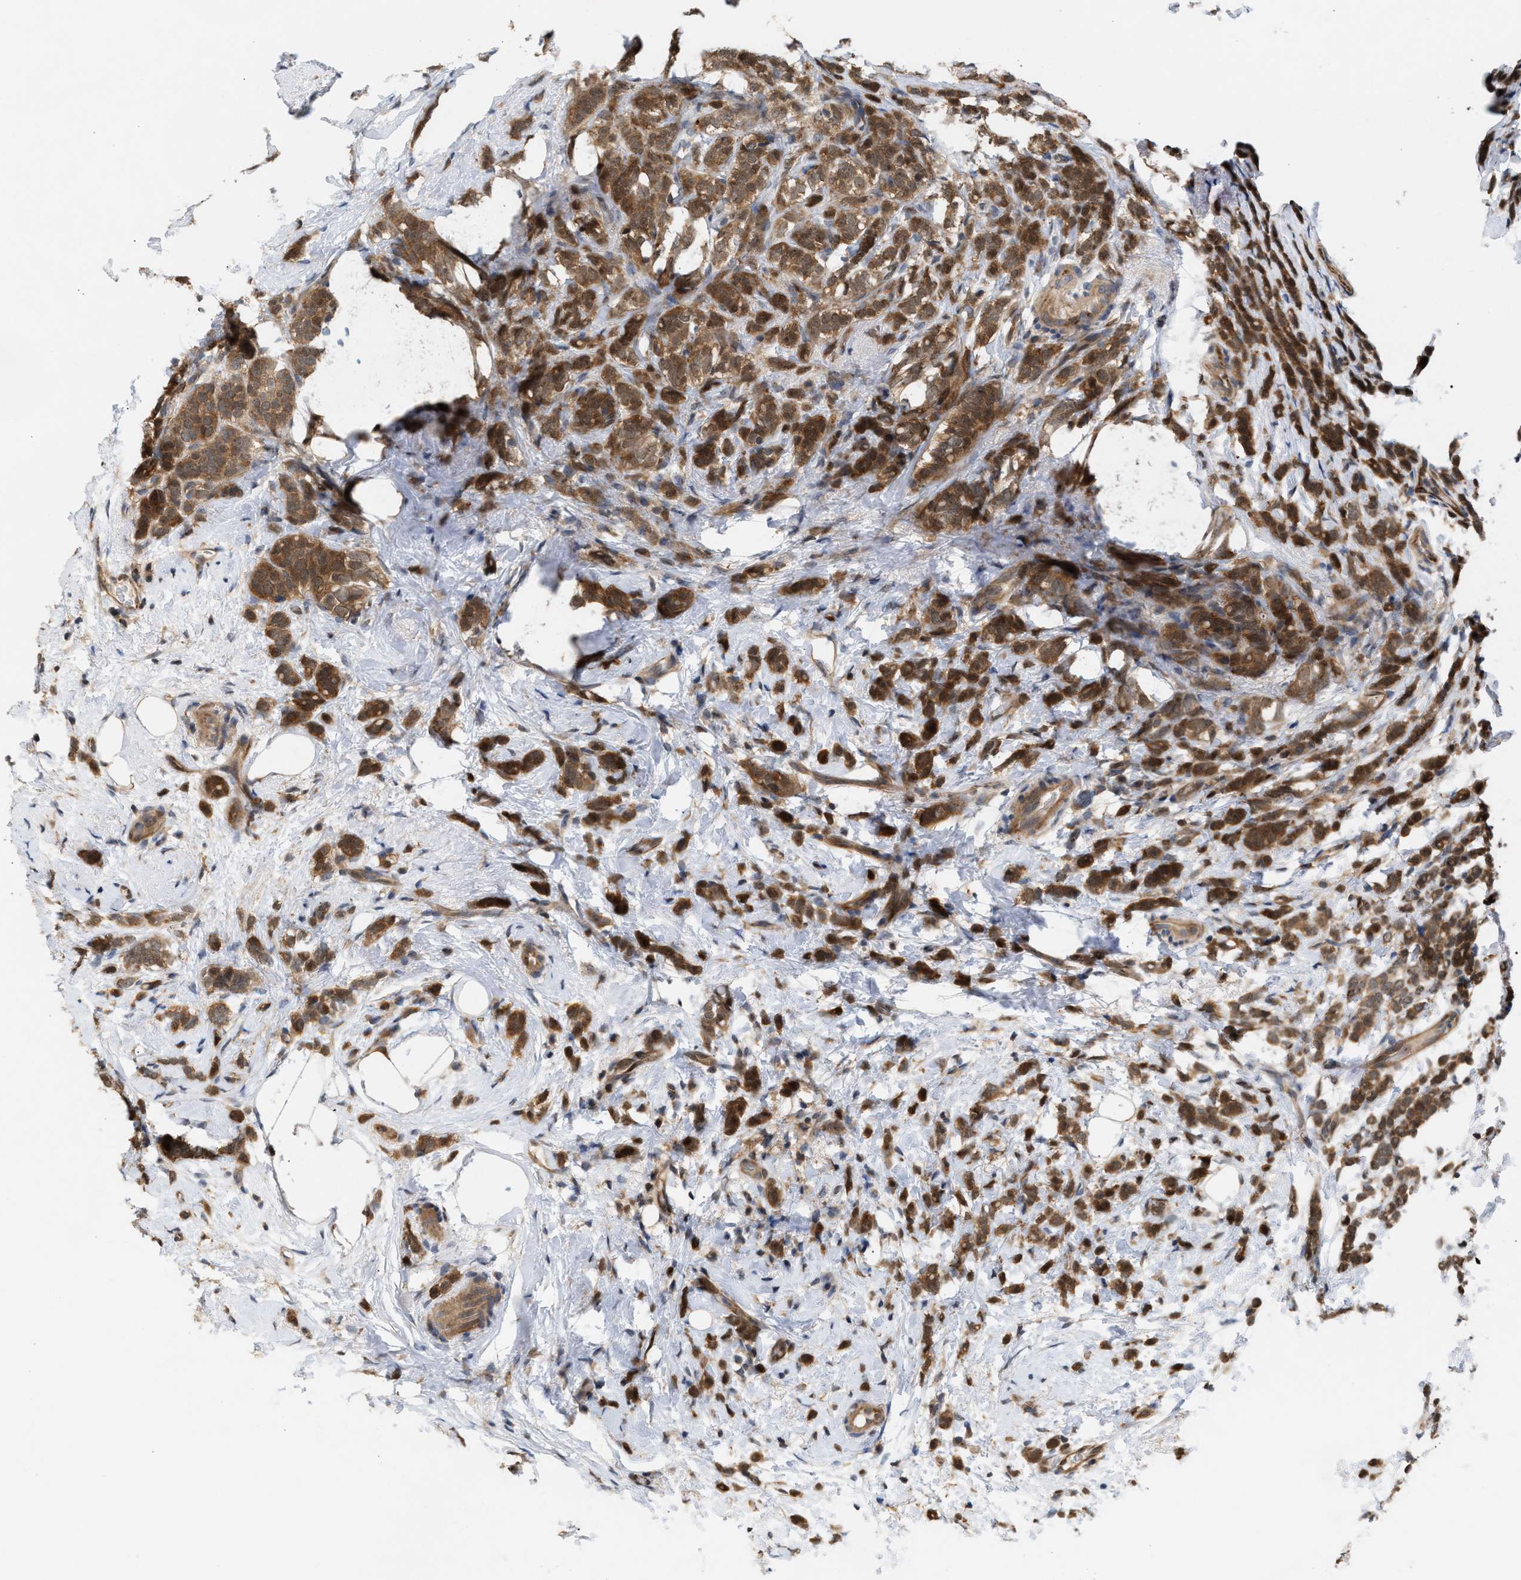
{"staining": {"intensity": "moderate", "quantity": ">75%", "location": "cytoplasmic/membranous"}, "tissue": "breast cancer", "cell_type": "Tumor cells", "image_type": "cancer", "snomed": [{"axis": "morphology", "description": "Lobular carcinoma"}, {"axis": "topography", "description": "Breast"}], "caption": "Immunohistochemistry (IHC) photomicrograph of neoplastic tissue: human breast cancer stained using immunohistochemistry (IHC) exhibits medium levels of moderate protein expression localized specifically in the cytoplasmic/membranous of tumor cells, appearing as a cytoplasmic/membranous brown color.", "gene": "GLOD4", "patient": {"sex": "female", "age": 50}}